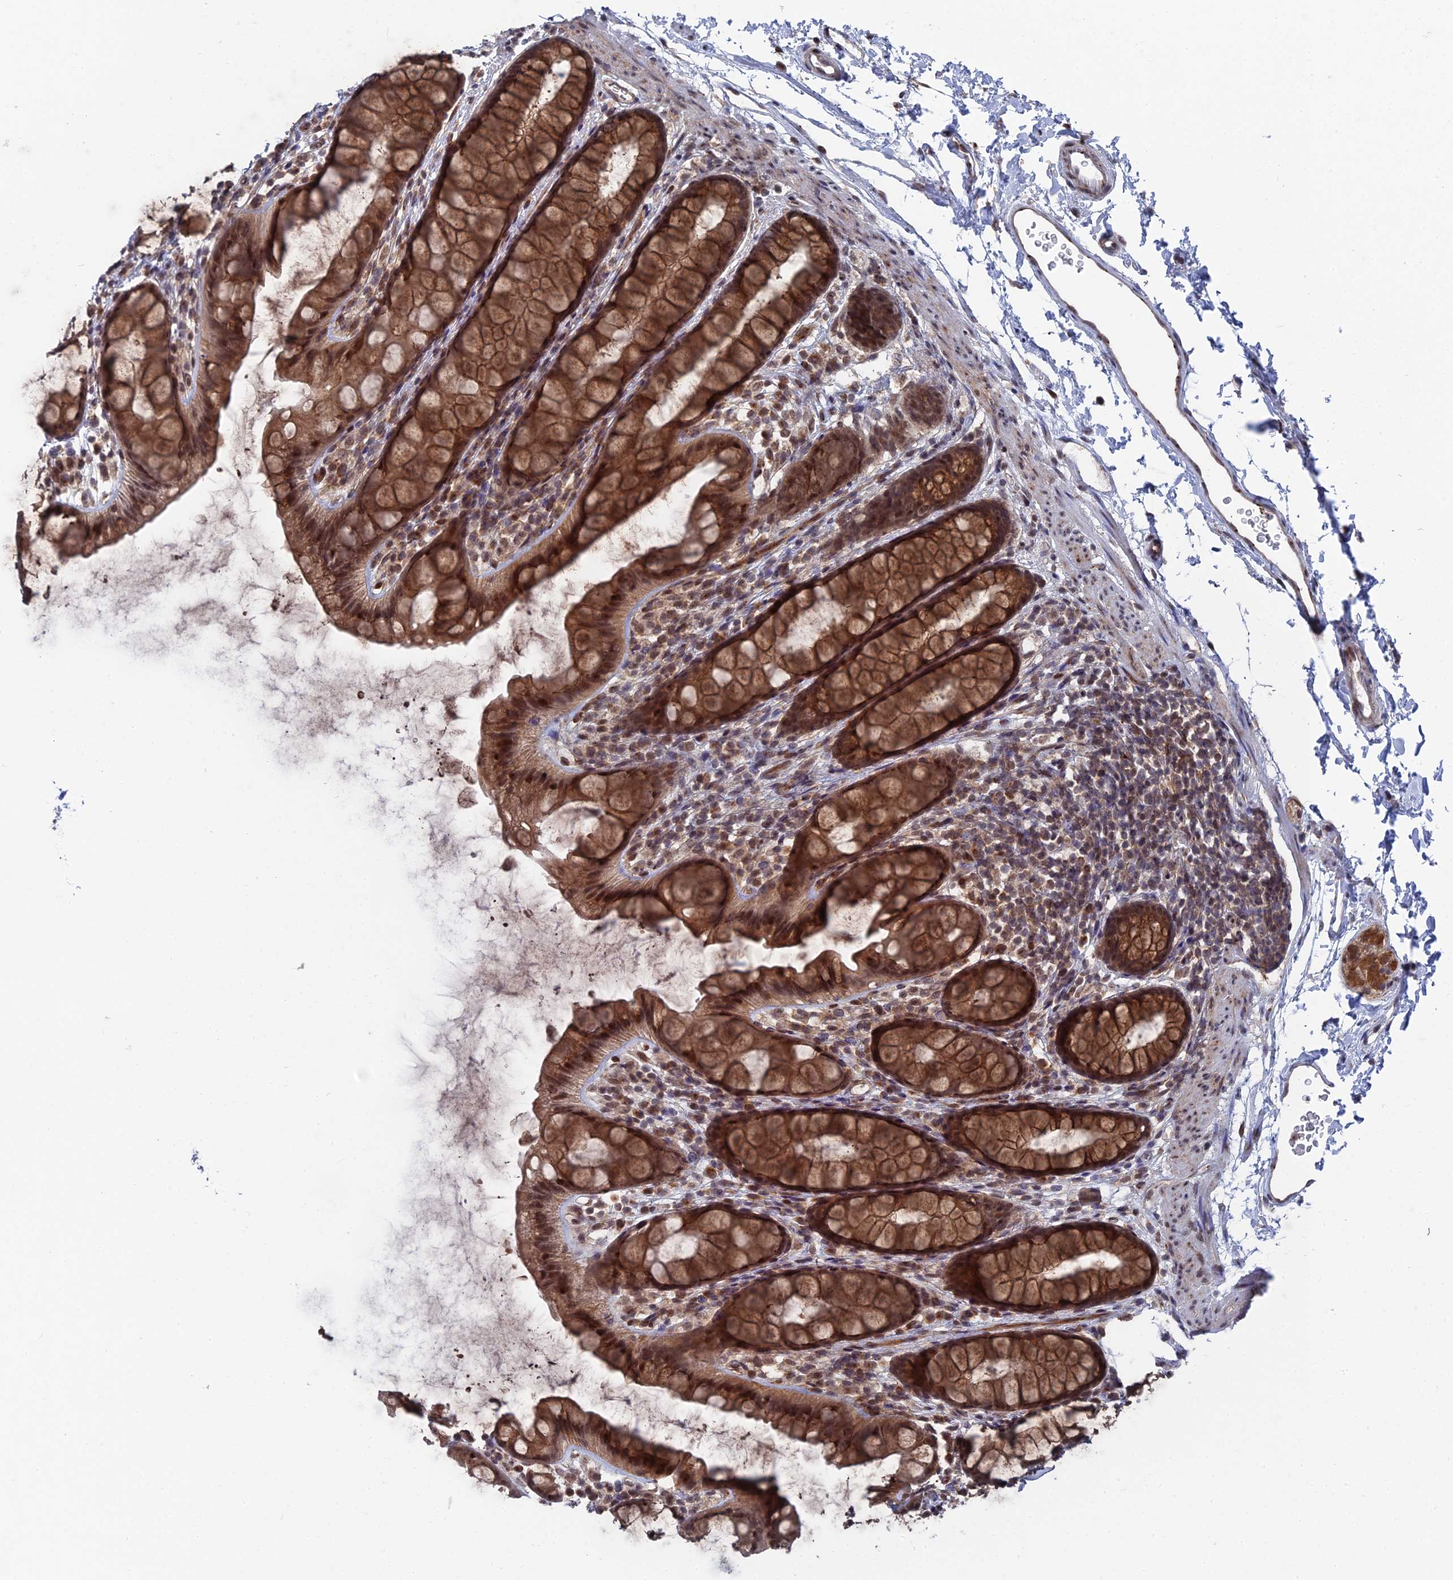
{"staining": {"intensity": "strong", "quantity": ">75%", "location": "cytoplasmic/membranous,nuclear"}, "tissue": "rectum", "cell_type": "Glandular cells", "image_type": "normal", "snomed": [{"axis": "morphology", "description": "Normal tissue, NOS"}, {"axis": "topography", "description": "Rectum"}], "caption": "Immunohistochemistry (DAB) staining of unremarkable human rectum exhibits strong cytoplasmic/membranous,nuclear protein staining in approximately >75% of glandular cells.", "gene": "FHIP2A", "patient": {"sex": "female", "age": 65}}